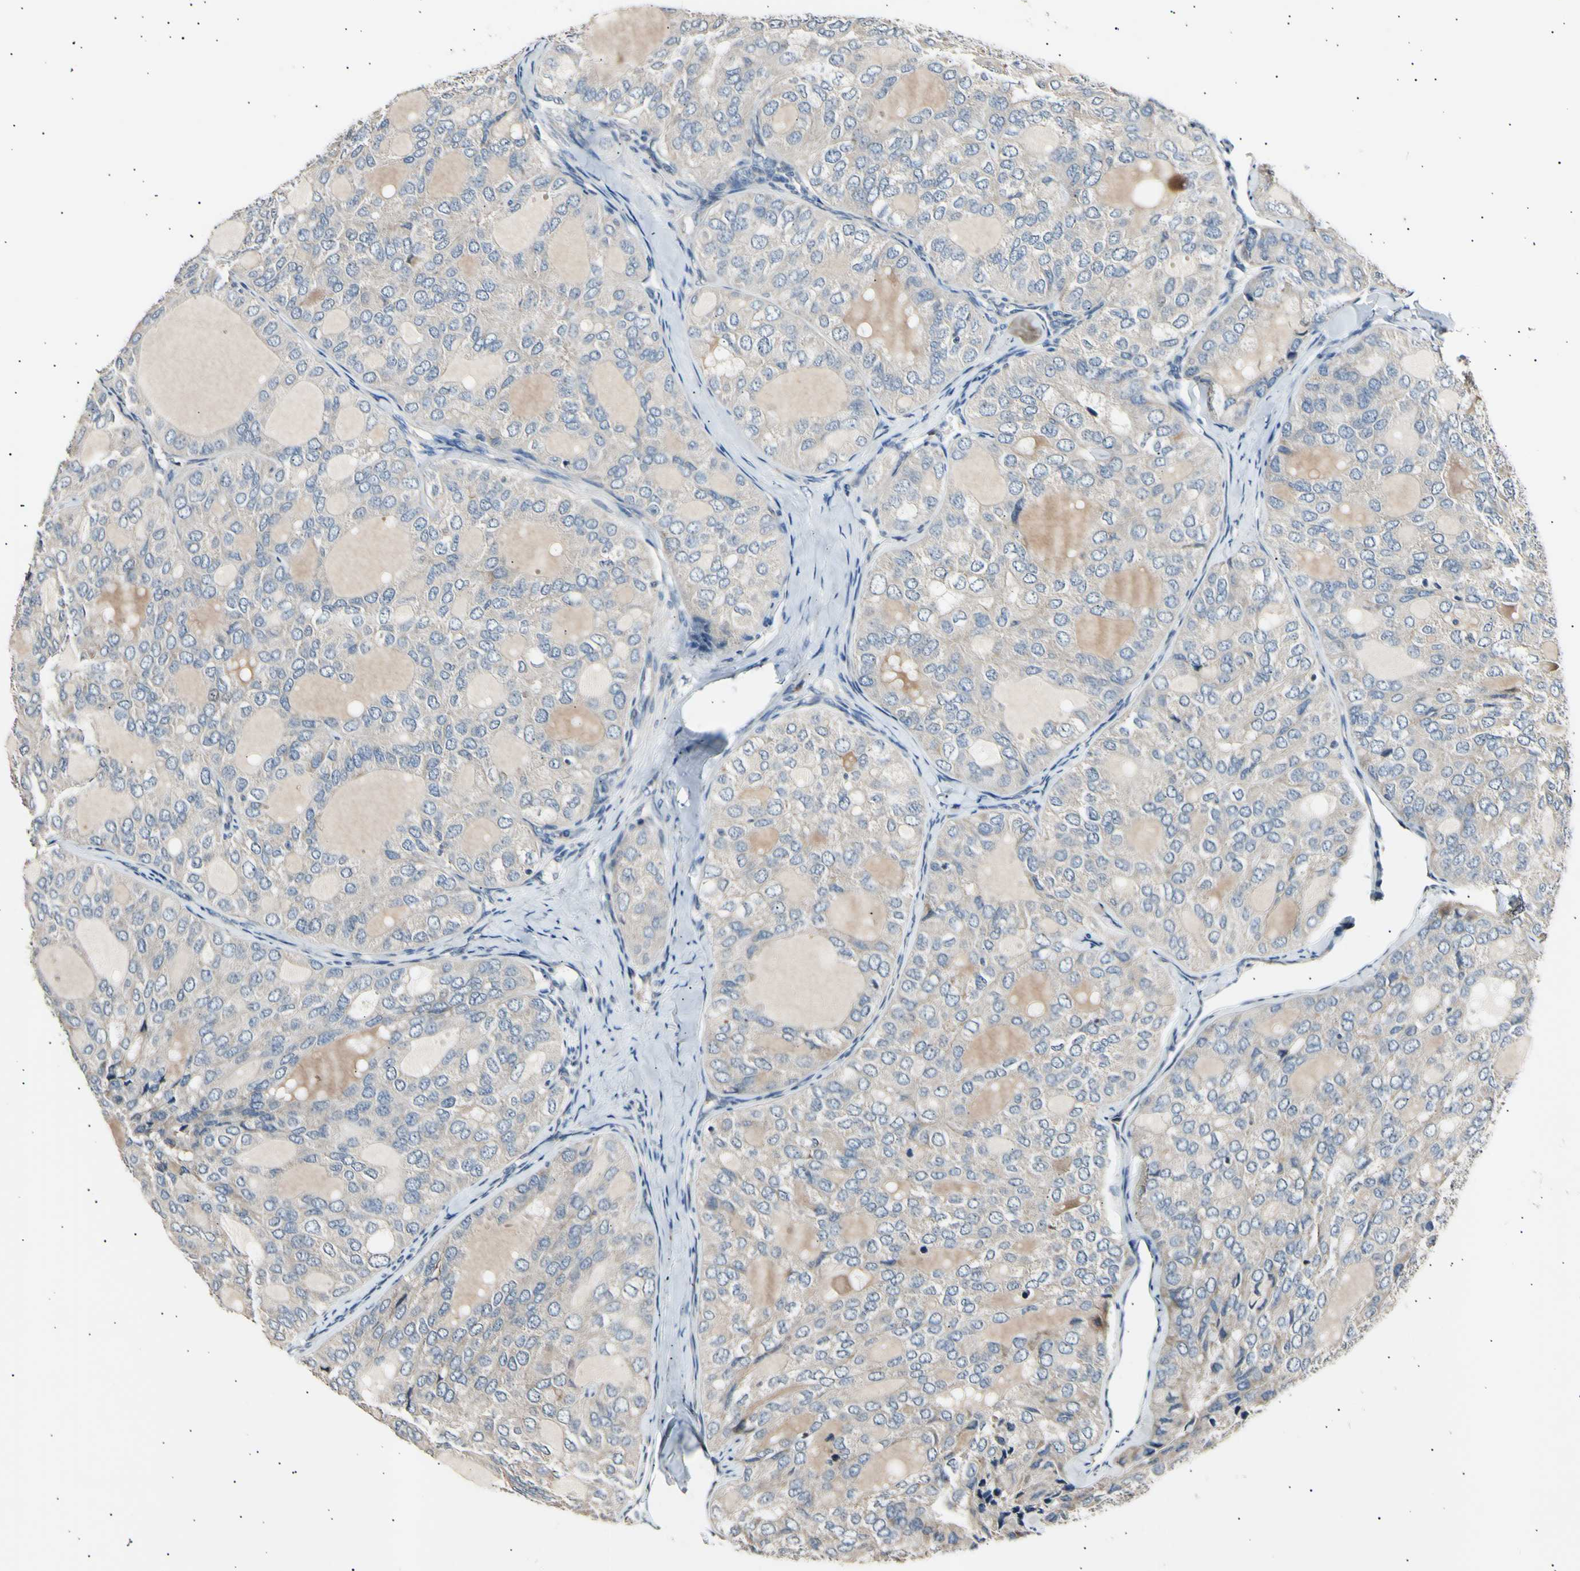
{"staining": {"intensity": "weak", "quantity": ">75%", "location": "cytoplasmic/membranous"}, "tissue": "thyroid cancer", "cell_type": "Tumor cells", "image_type": "cancer", "snomed": [{"axis": "morphology", "description": "Follicular adenoma carcinoma, NOS"}, {"axis": "topography", "description": "Thyroid gland"}], "caption": "Immunohistochemistry of human thyroid follicular adenoma carcinoma demonstrates low levels of weak cytoplasmic/membranous positivity in approximately >75% of tumor cells.", "gene": "ITGA6", "patient": {"sex": "male", "age": 75}}